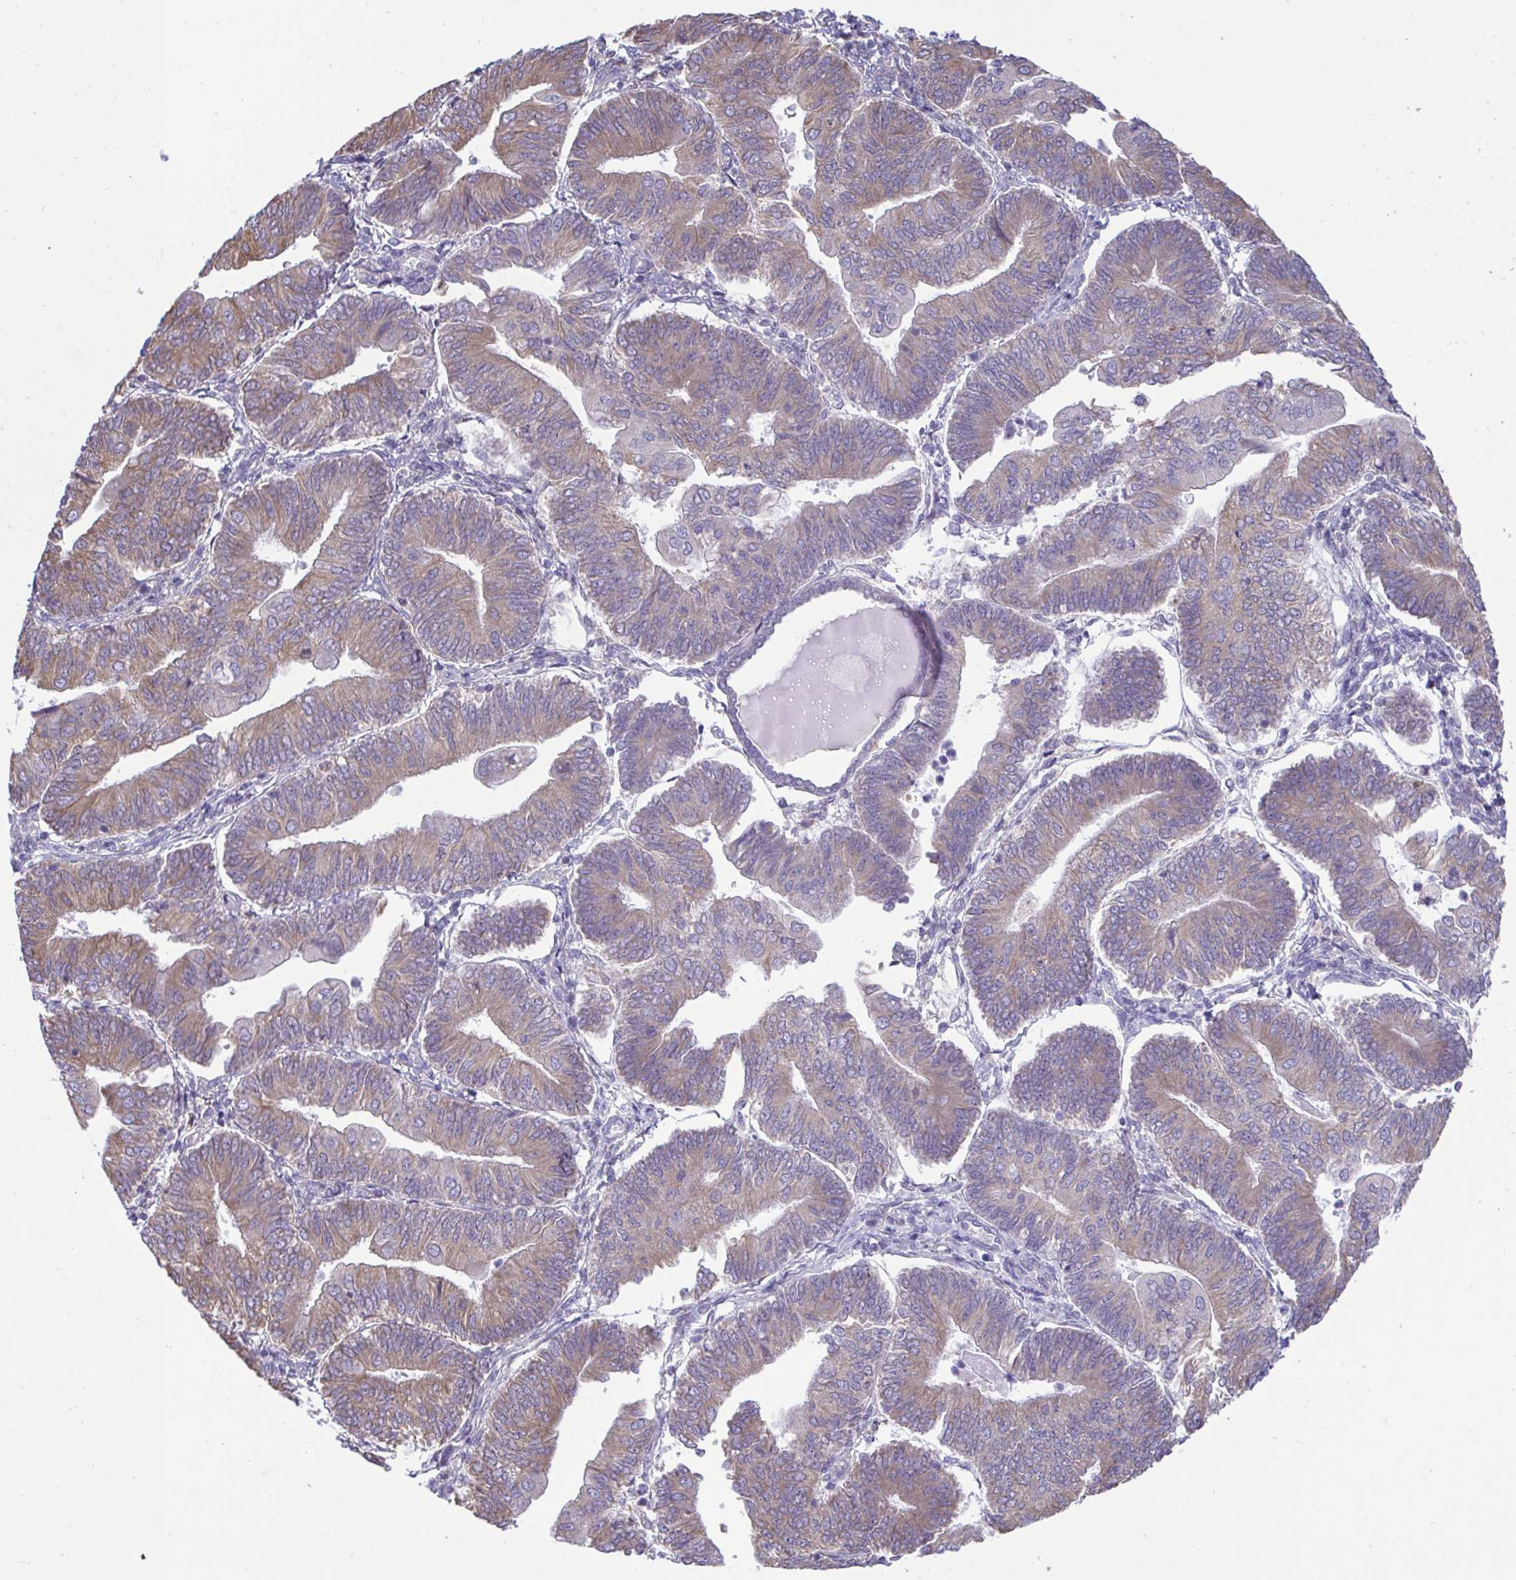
{"staining": {"intensity": "moderate", "quantity": "25%-75%", "location": "cytoplasmic/membranous"}, "tissue": "endometrial cancer", "cell_type": "Tumor cells", "image_type": "cancer", "snomed": [{"axis": "morphology", "description": "Adenocarcinoma, NOS"}, {"axis": "topography", "description": "Endometrium"}], "caption": "Immunohistochemistry (IHC) of human endometrial cancer reveals medium levels of moderate cytoplasmic/membranous positivity in about 25%-75% of tumor cells. (DAB (3,3'-diaminobenzidine) IHC, brown staining for protein, blue staining for nuclei).", "gene": "PIGK", "patient": {"sex": "female", "age": 65}}